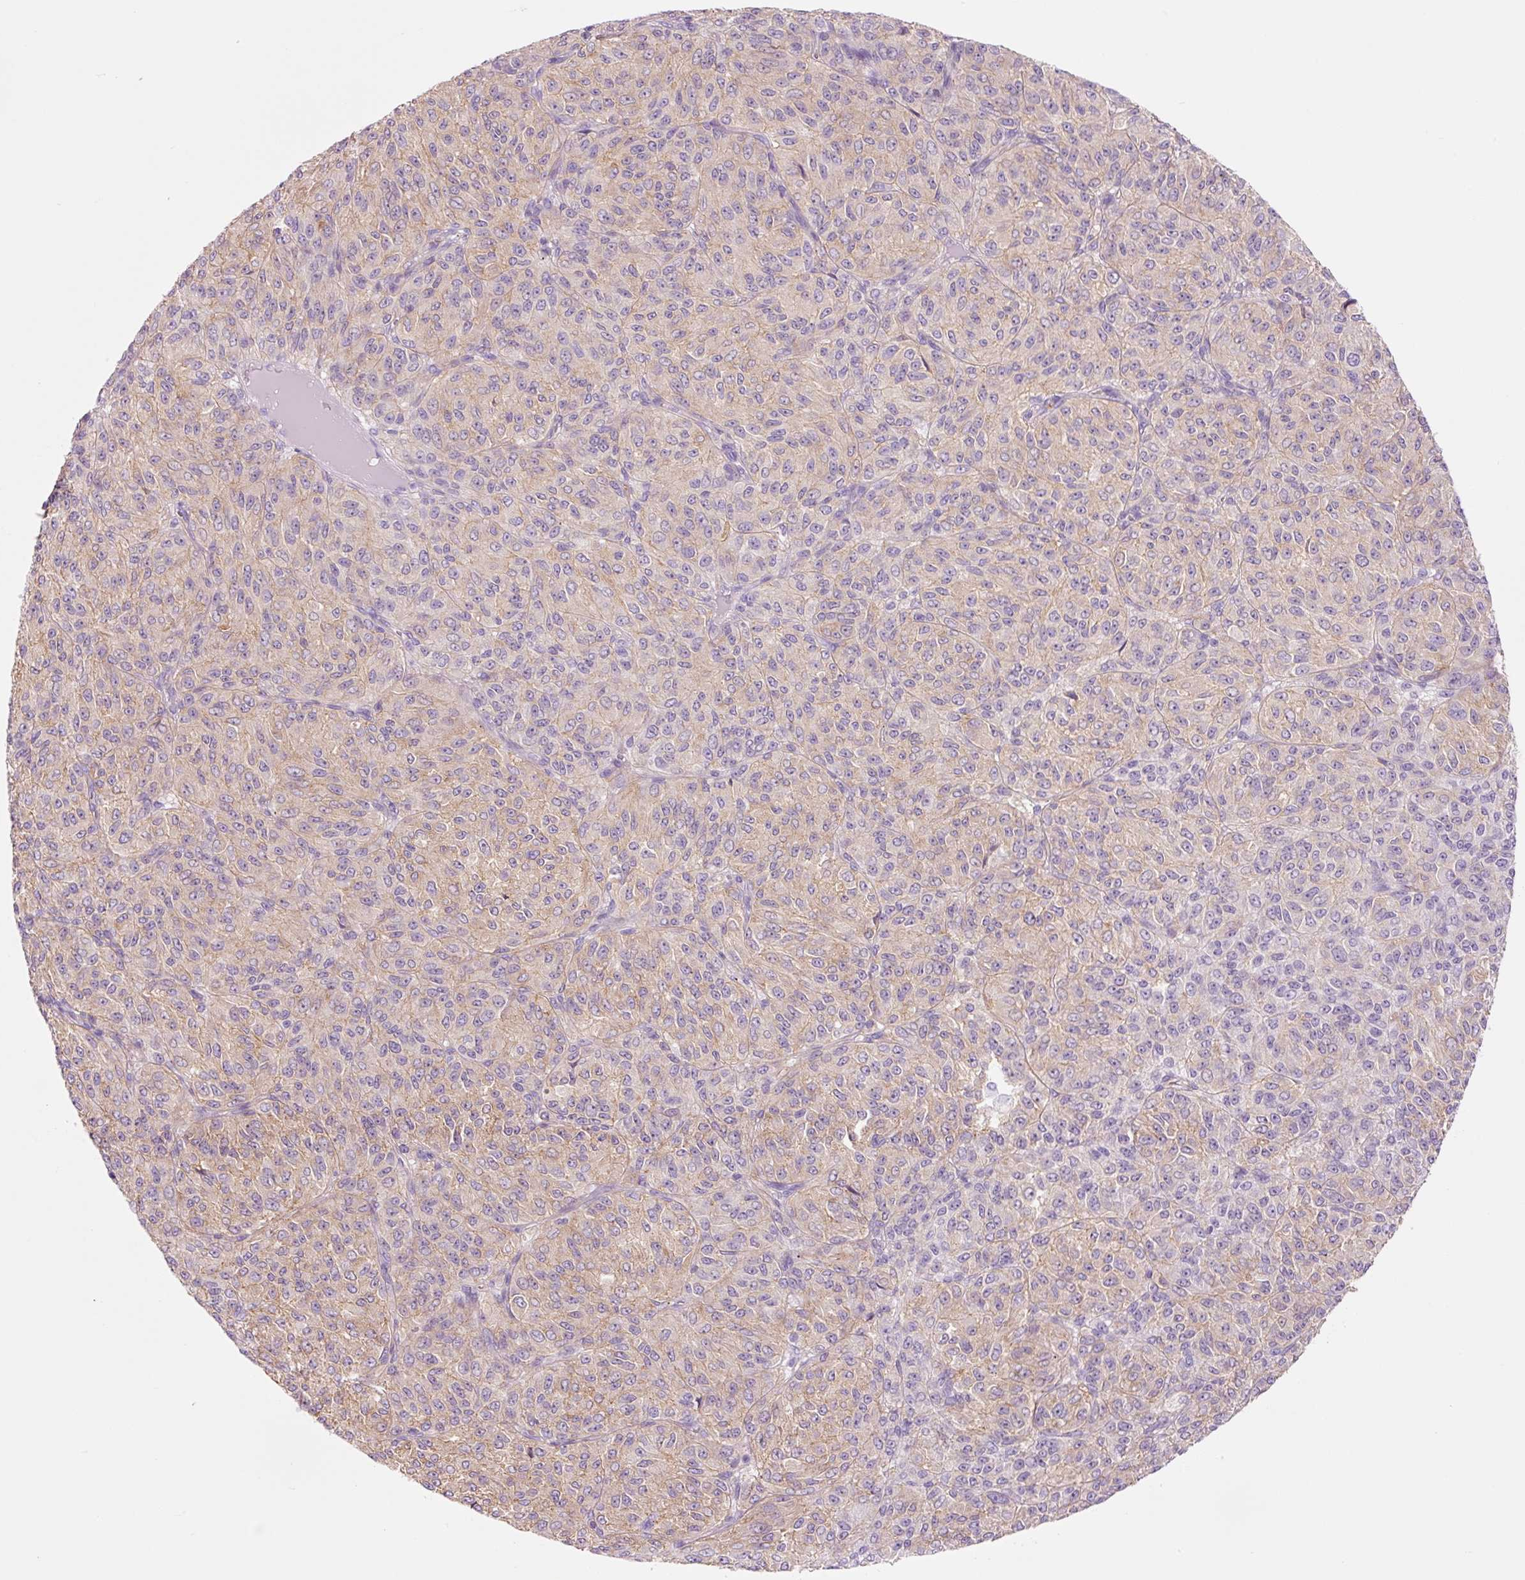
{"staining": {"intensity": "weak", "quantity": ">75%", "location": "cytoplasmic/membranous"}, "tissue": "melanoma", "cell_type": "Tumor cells", "image_type": "cancer", "snomed": [{"axis": "morphology", "description": "Malignant melanoma, Metastatic site"}, {"axis": "topography", "description": "Brain"}], "caption": "DAB immunohistochemical staining of melanoma displays weak cytoplasmic/membranous protein expression in about >75% of tumor cells.", "gene": "HSPA4L", "patient": {"sex": "female", "age": 56}}